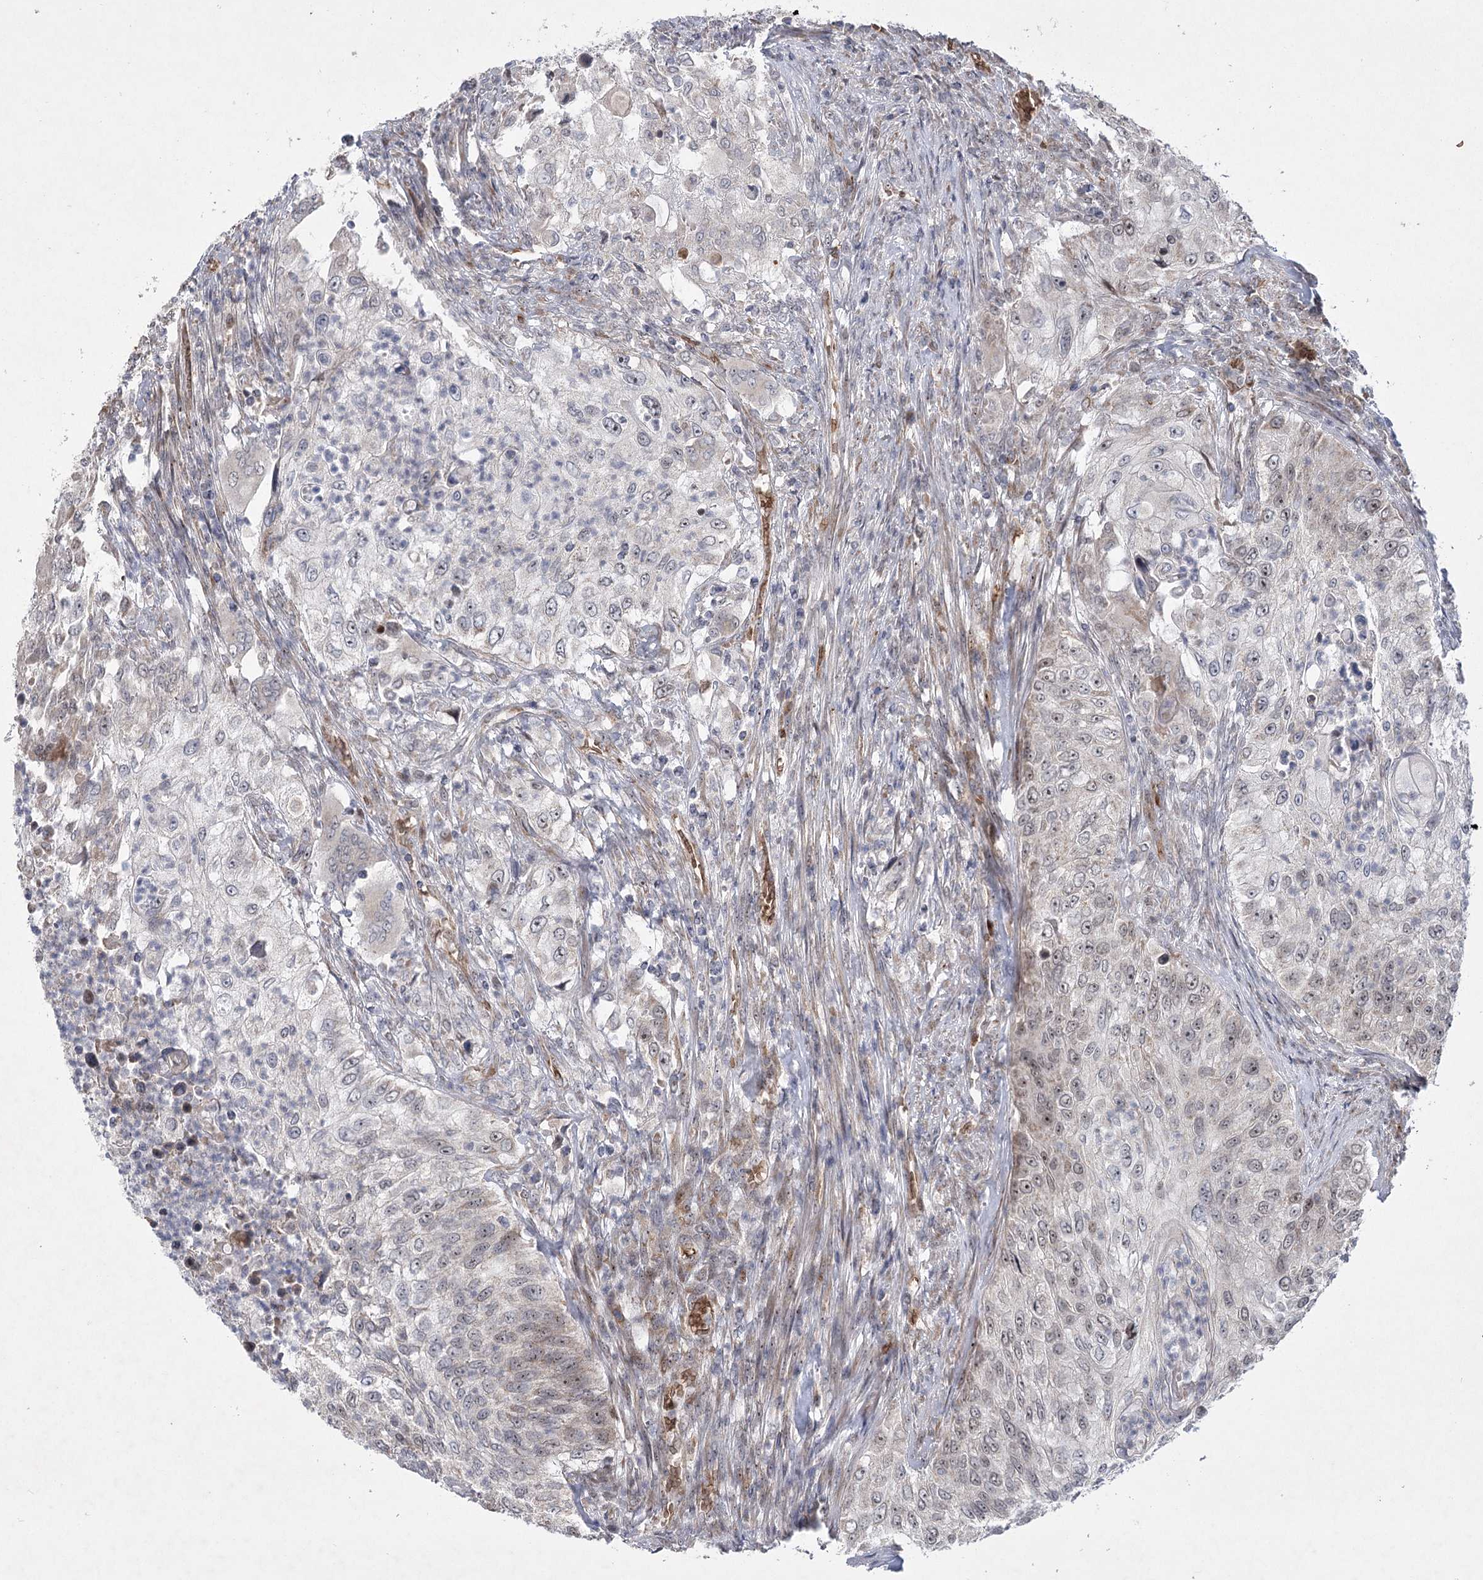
{"staining": {"intensity": "moderate", "quantity": "<25%", "location": "nuclear"}, "tissue": "urothelial cancer", "cell_type": "Tumor cells", "image_type": "cancer", "snomed": [{"axis": "morphology", "description": "Urothelial carcinoma, High grade"}, {"axis": "topography", "description": "Urinary bladder"}], "caption": "Human urothelial cancer stained with a protein marker reveals moderate staining in tumor cells.", "gene": "NSMCE4A", "patient": {"sex": "female", "age": 60}}